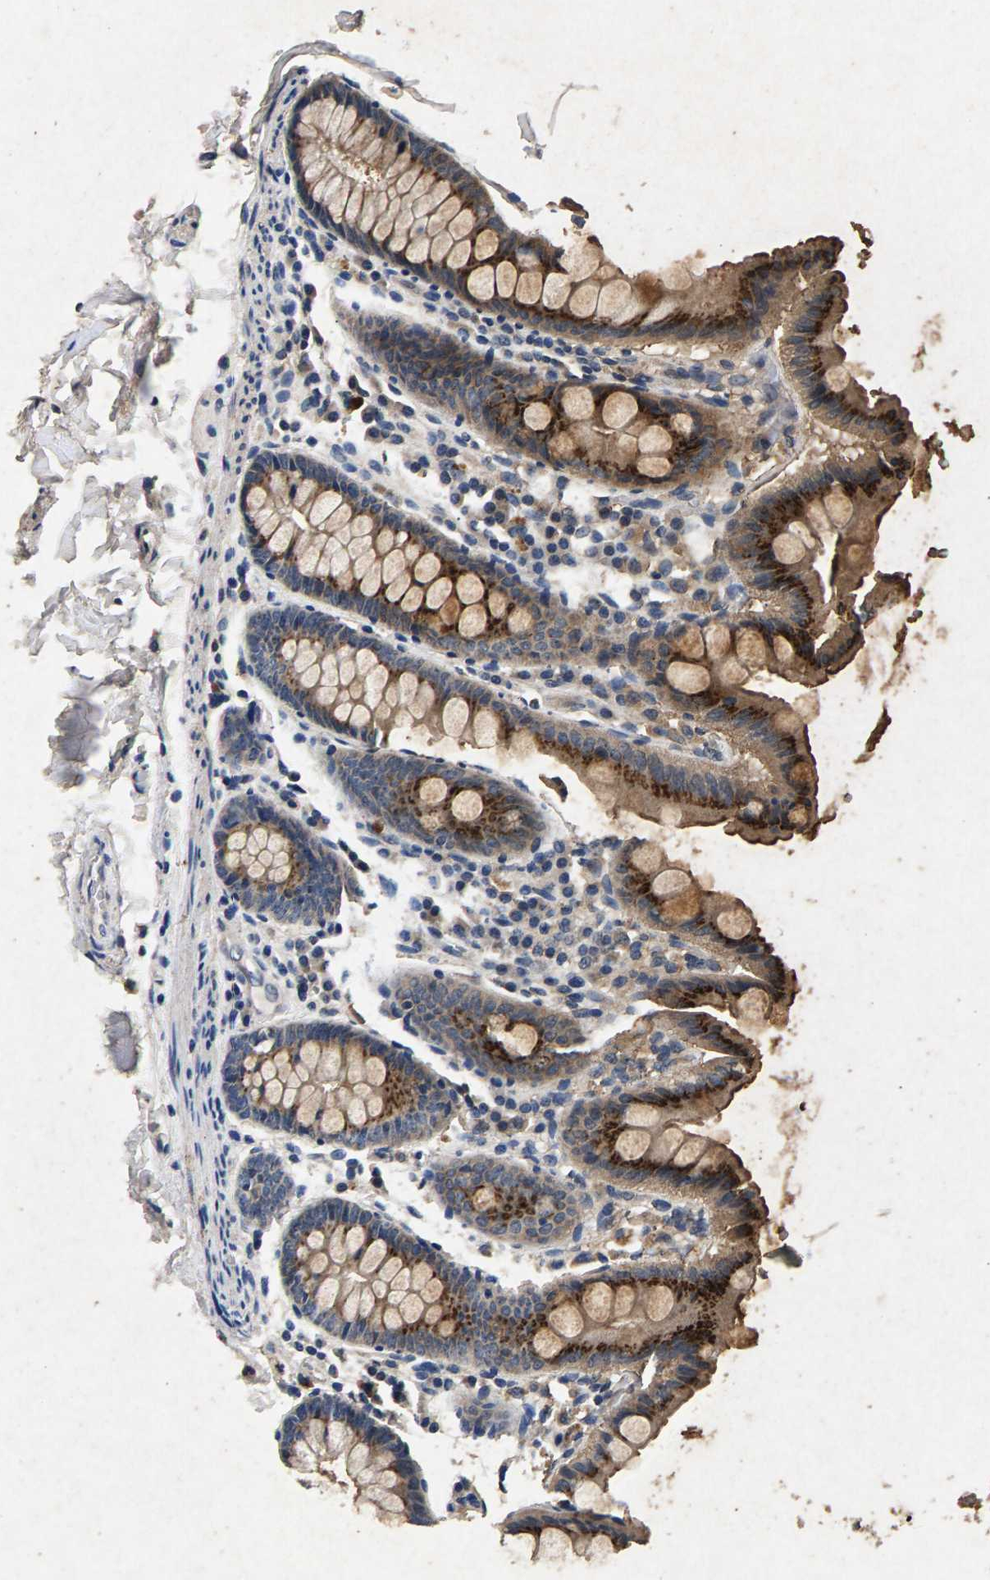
{"staining": {"intensity": "weak", "quantity": "25%-75%", "location": "cytoplasmic/membranous"}, "tissue": "colon", "cell_type": "Endothelial cells", "image_type": "normal", "snomed": [{"axis": "morphology", "description": "Normal tissue, NOS"}, {"axis": "topography", "description": "Colon"}], "caption": "IHC of normal colon reveals low levels of weak cytoplasmic/membranous staining in approximately 25%-75% of endothelial cells.", "gene": "PPP1CC", "patient": {"sex": "female", "age": 61}}